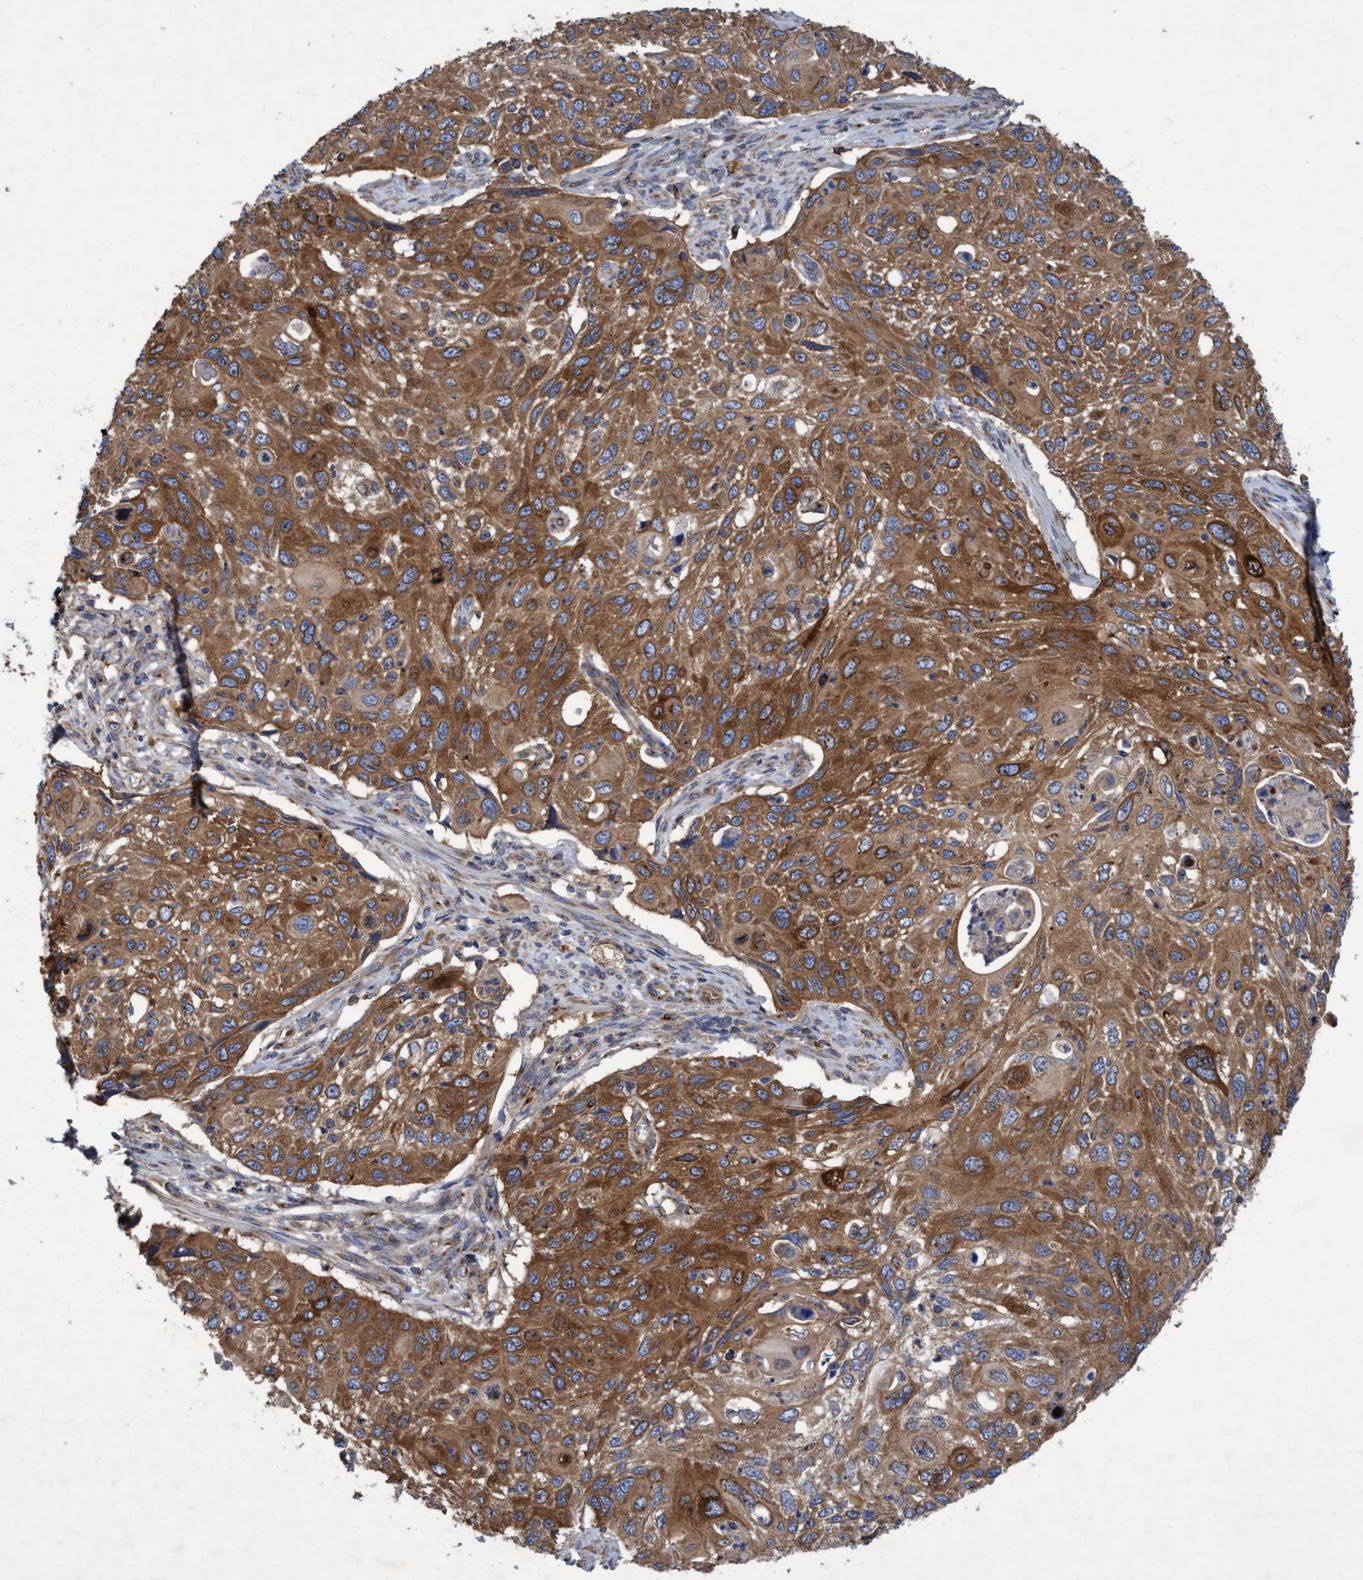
{"staining": {"intensity": "moderate", "quantity": ">75%", "location": "cytoplasmic/membranous"}, "tissue": "cervical cancer", "cell_type": "Tumor cells", "image_type": "cancer", "snomed": [{"axis": "morphology", "description": "Squamous cell carcinoma, NOS"}, {"axis": "topography", "description": "Cervix"}], "caption": "An IHC histopathology image of neoplastic tissue is shown. Protein staining in brown labels moderate cytoplasmic/membranous positivity in cervical squamous cell carcinoma within tumor cells.", "gene": "BICD2", "patient": {"sex": "female", "age": 70}}